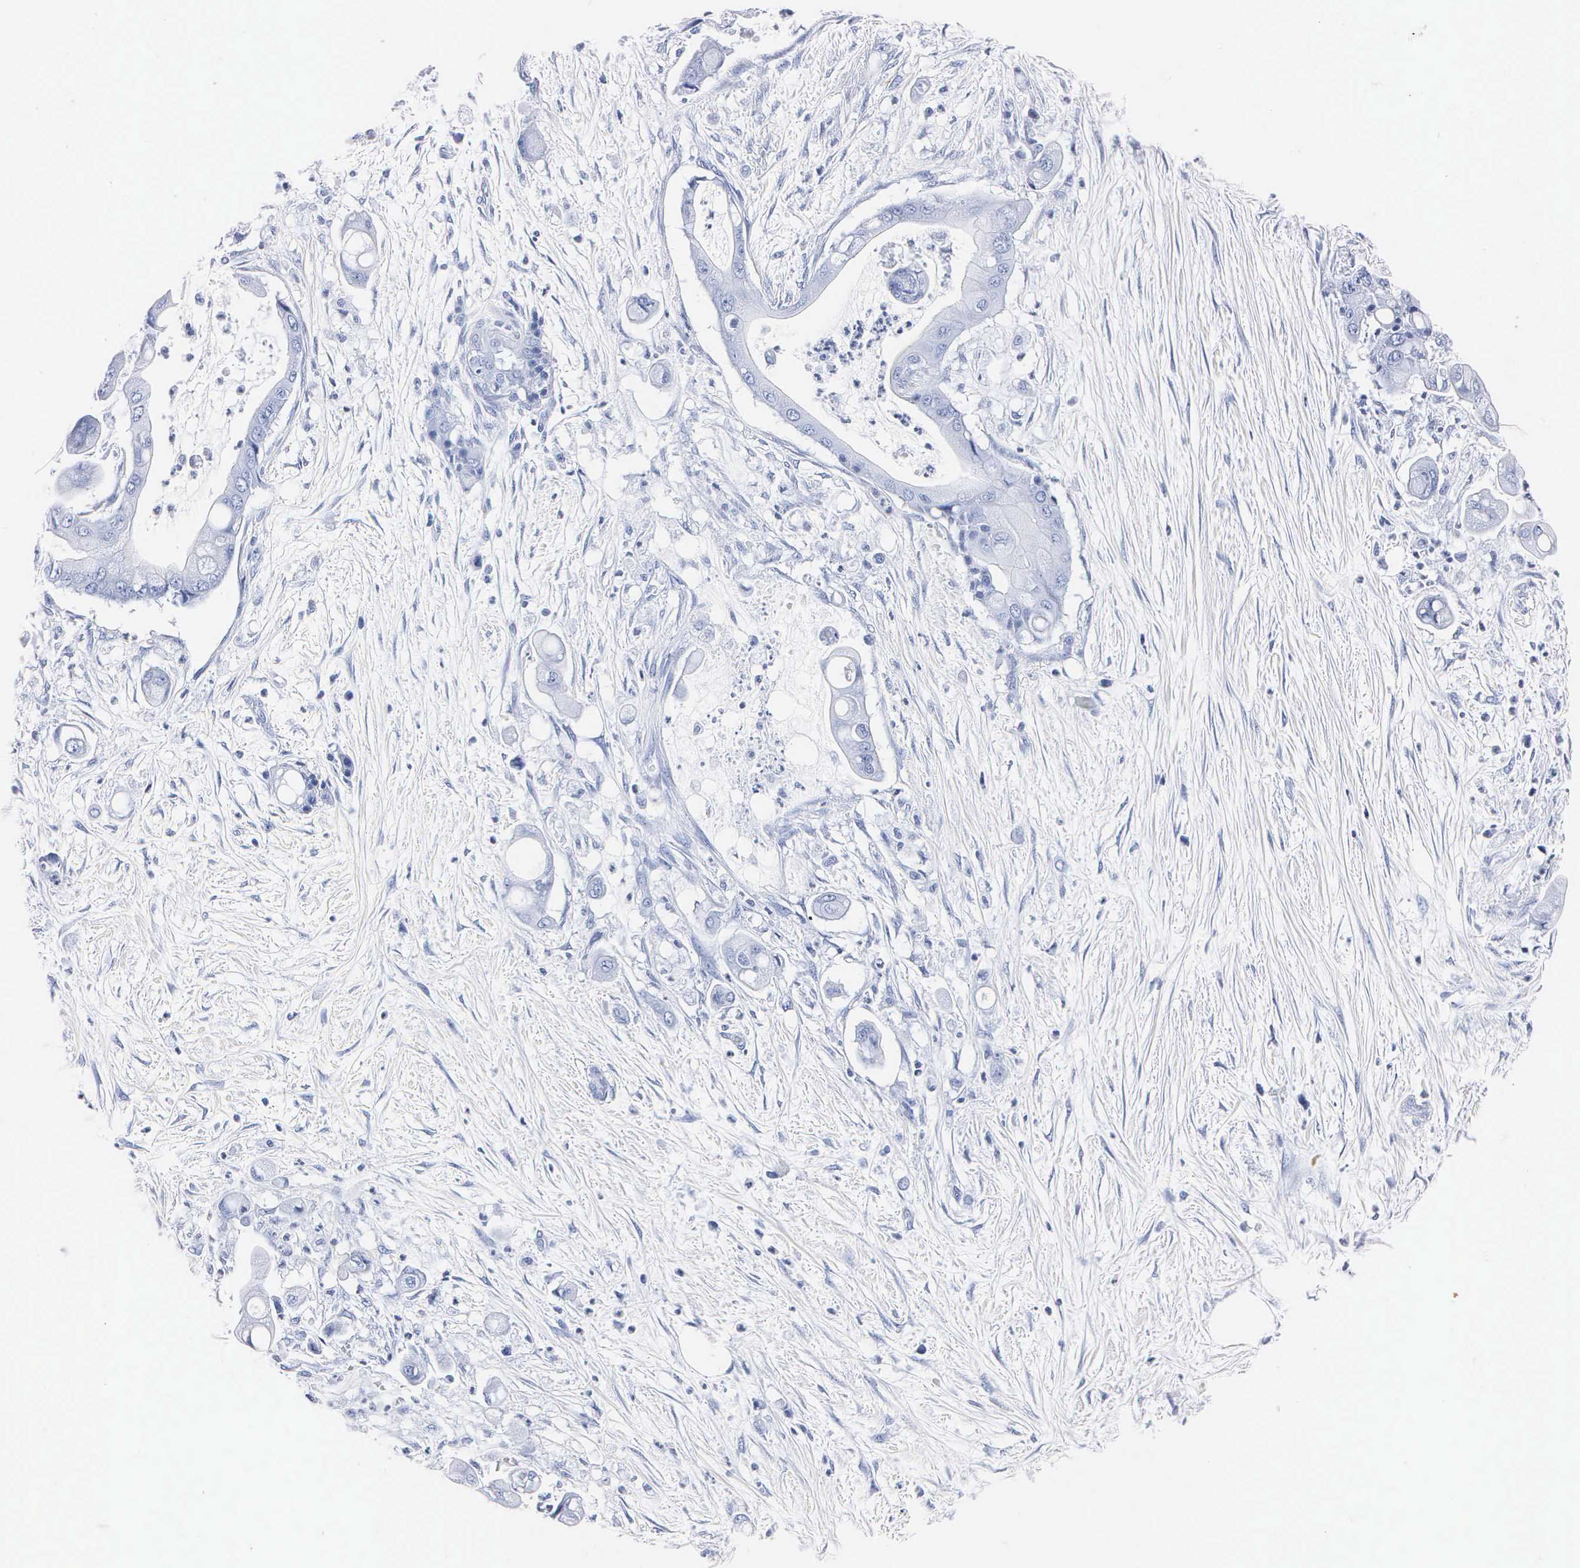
{"staining": {"intensity": "negative", "quantity": "none", "location": "none"}, "tissue": "pancreatic cancer", "cell_type": "Tumor cells", "image_type": "cancer", "snomed": [{"axis": "morphology", "description": "Adenocarcinoma, NOS"}, {"axis": "topography", "description": "Pancreas"}], "caption": "Immunohistochemical staining of pancreatic cancer (adenocarcinoma) demonstrates no significant expression in tumor cells. (Brightfield microscopy of DAB (3,3'-diaminobenzidine) IHC at high magnification).", "gene": "MB", "patient": {"sex": "male", "age": 58}}